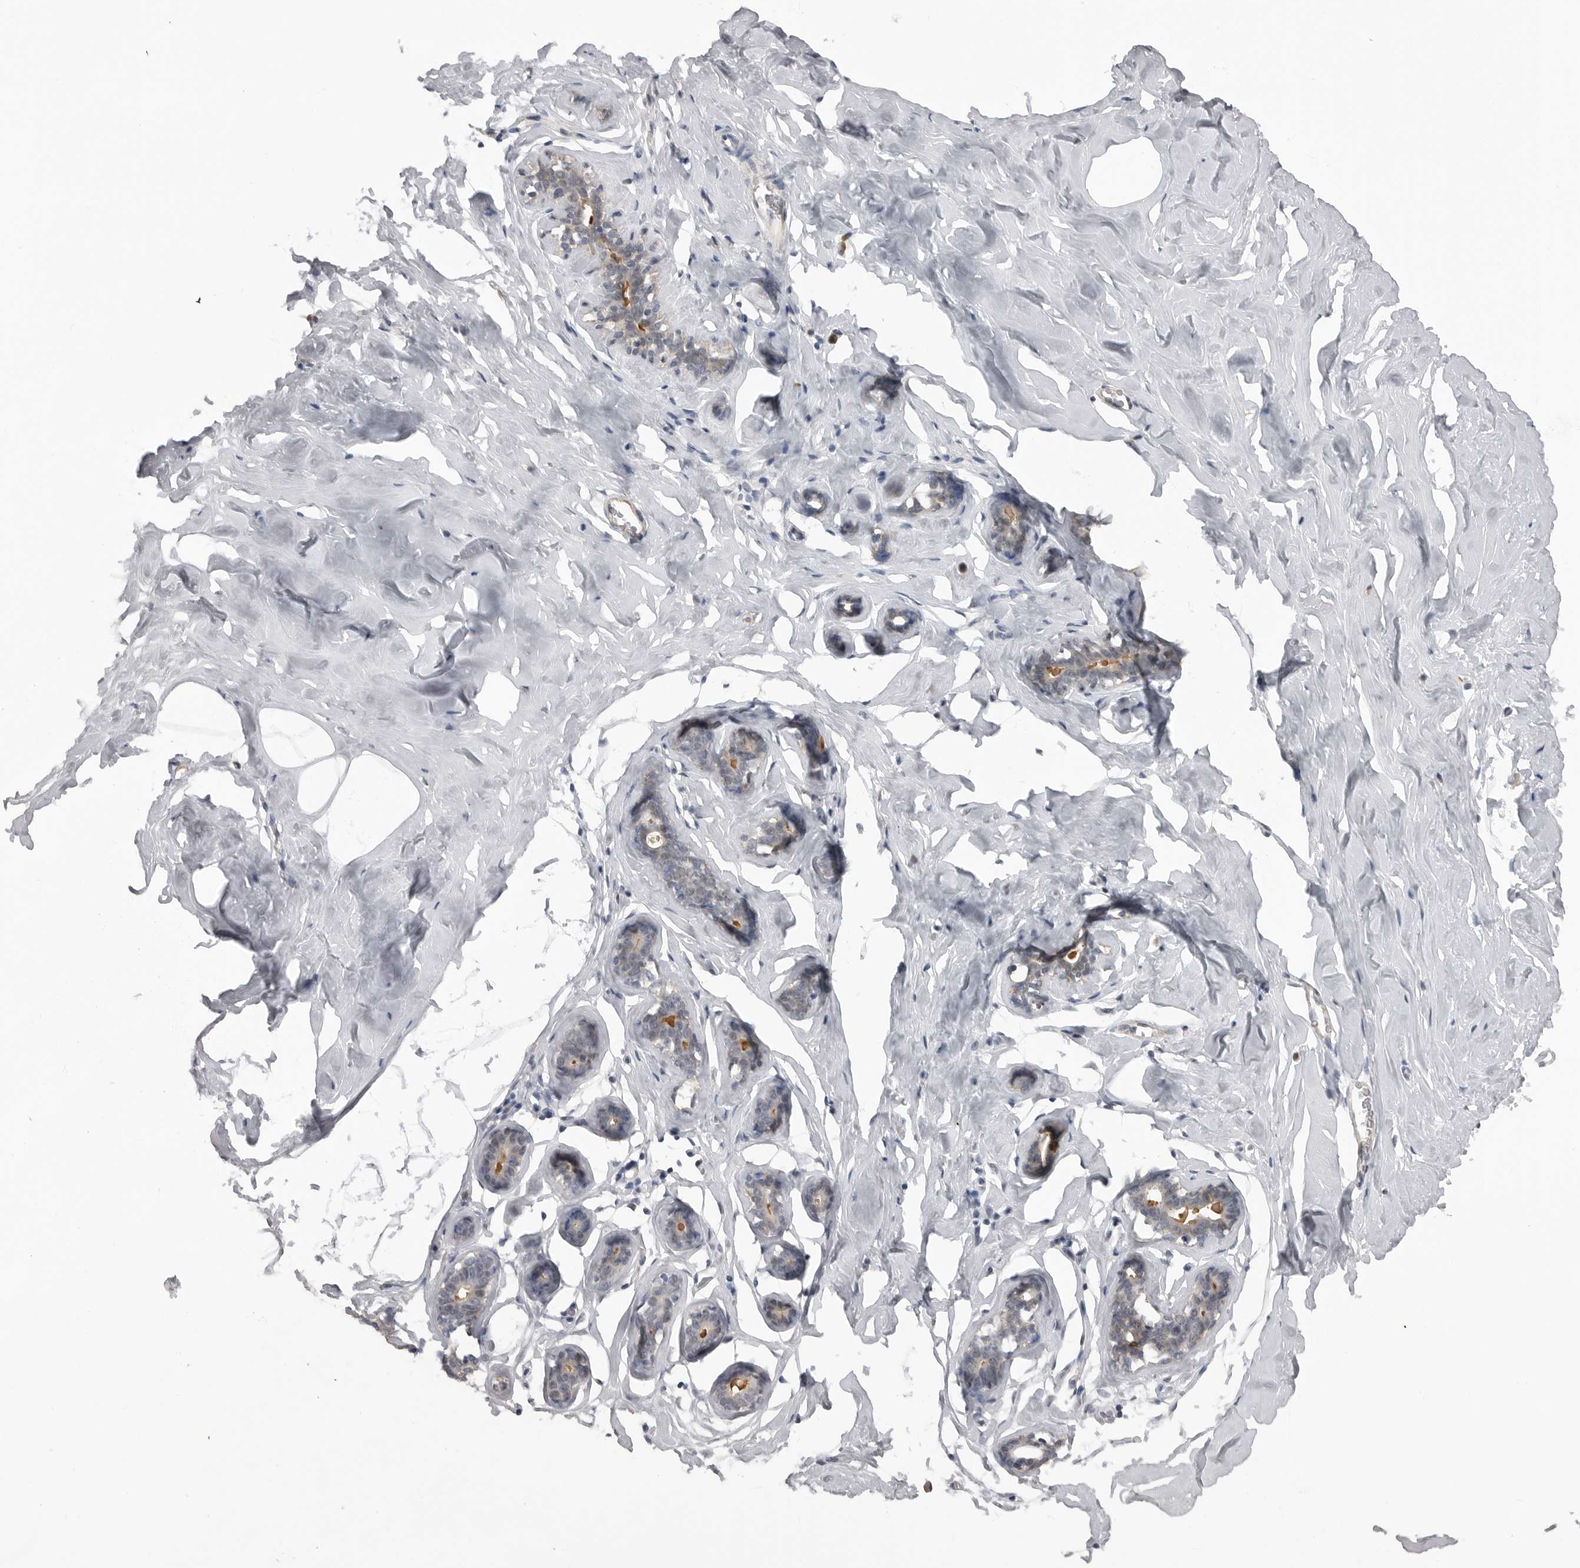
{"staining": {"intensity": "negative", "quantity": "none", "location": "none"}, "tissue": "adipose tissue", "cell_type": "Adipocytes", "image_type": "normal", "snomed": [{"axis": "morphology", "description": "Normal tissue, NOS"}, {"axis": "morphology", "description": "Fibrosis, NOS"}, {"axis": "topography", "description": "Breast"}, {"axis": "topography", "description": "Adipose tissue"}], "caption": "Immunohistochemical staining of benign human adipose tissue demonstrates no significant positivity in adipocytes.", "gene": "PLEKHF1", "patient": {"sex": "female", "age": 39}}